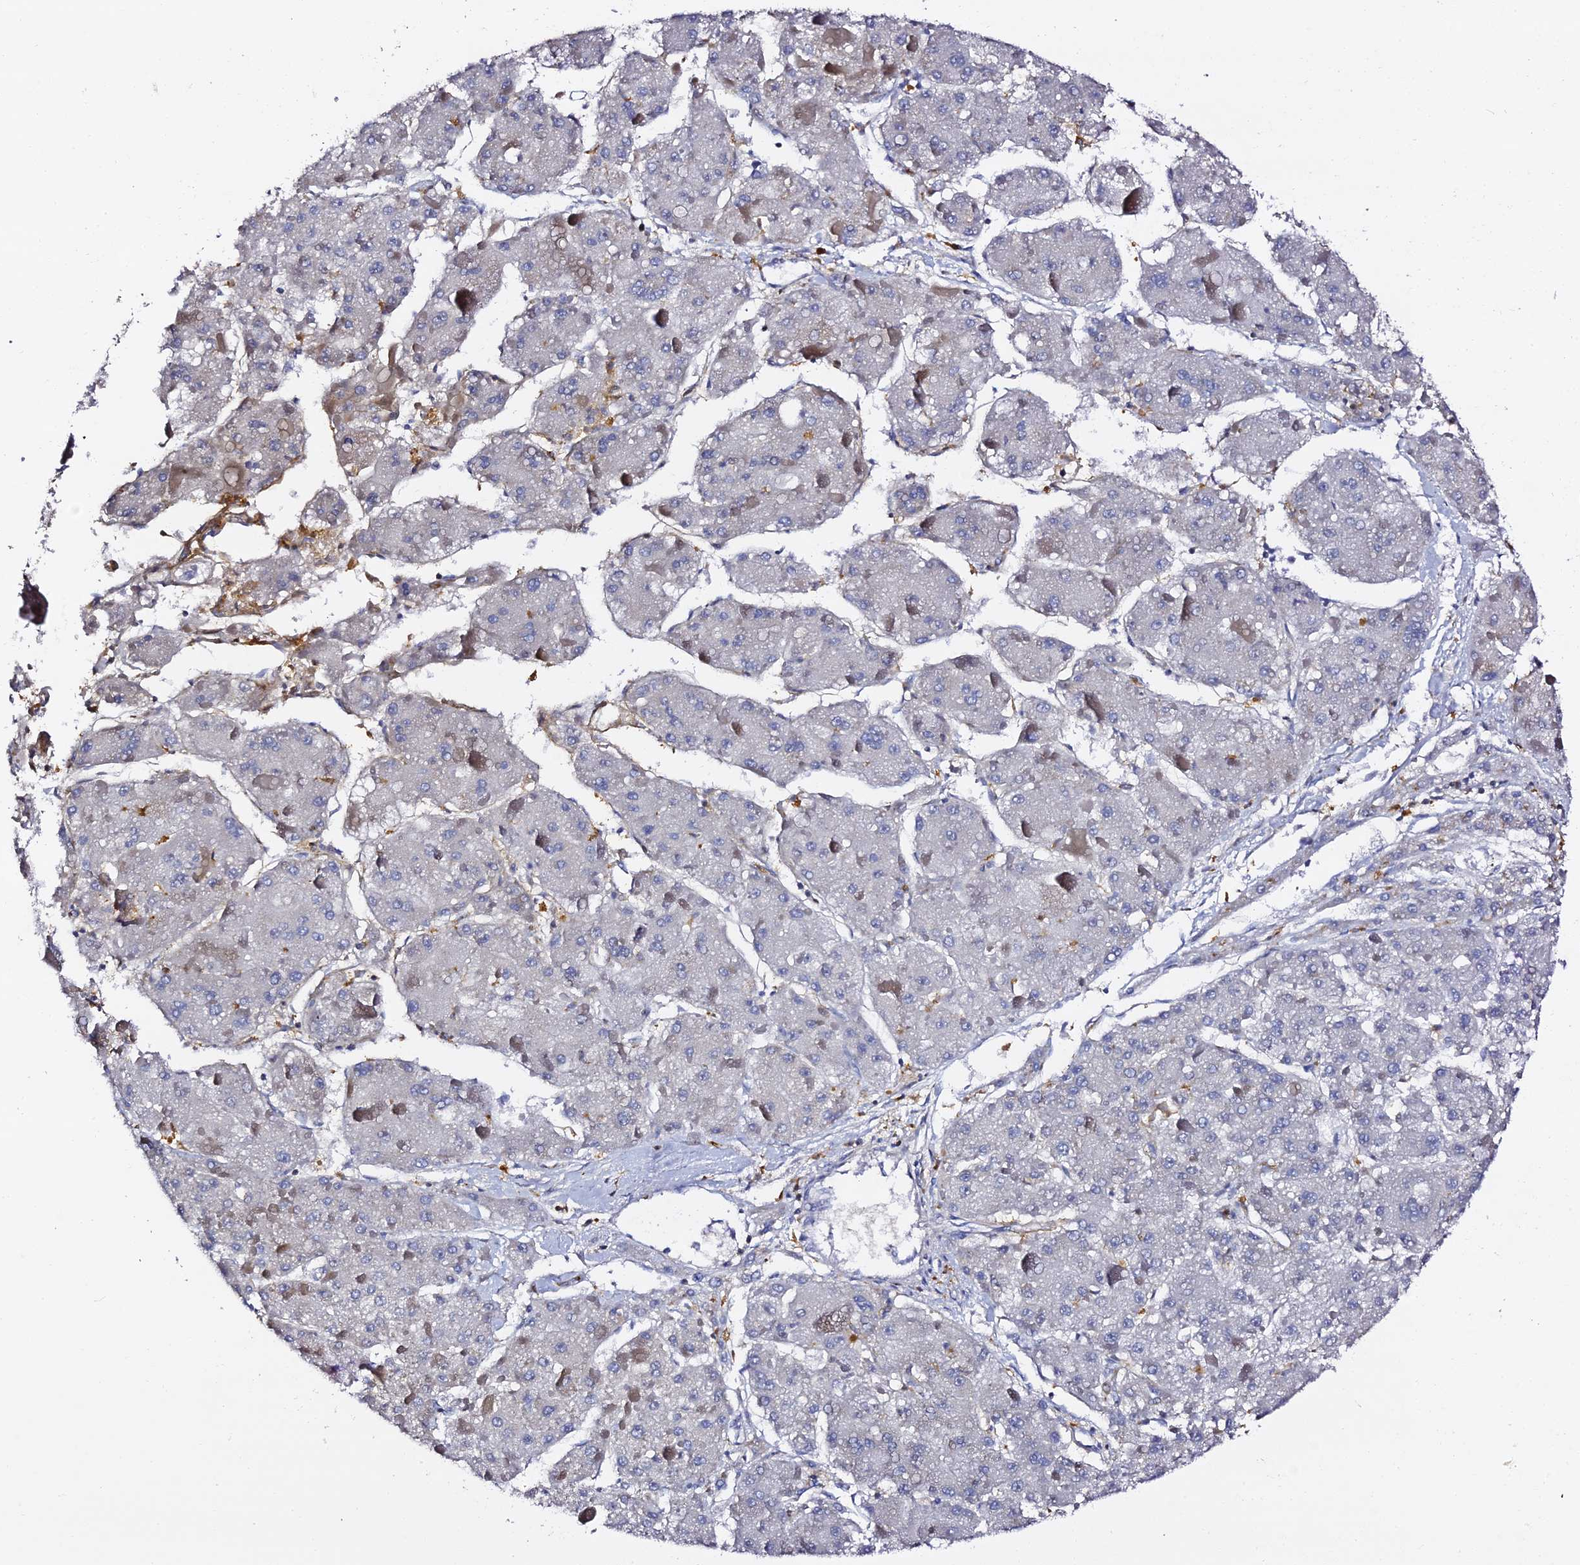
{"staining": {"intensity": "negative", "quantity": "none", "location": "none"}, "tissue": "liver cancer", "cell_type": "Tumor cells", "image_type": "cancer", "snomed": [{"axis": "morphology", "description": "Carcinoma, Hepatocellular, NOS"}, {"axis": "topography", "description": "Liver"}], "caption": "A photomicrograph of human liver cancer is negative for staining in tumor cells.", "gene": "IL4I1", "patient": {"sex": "female", "age": 73}}